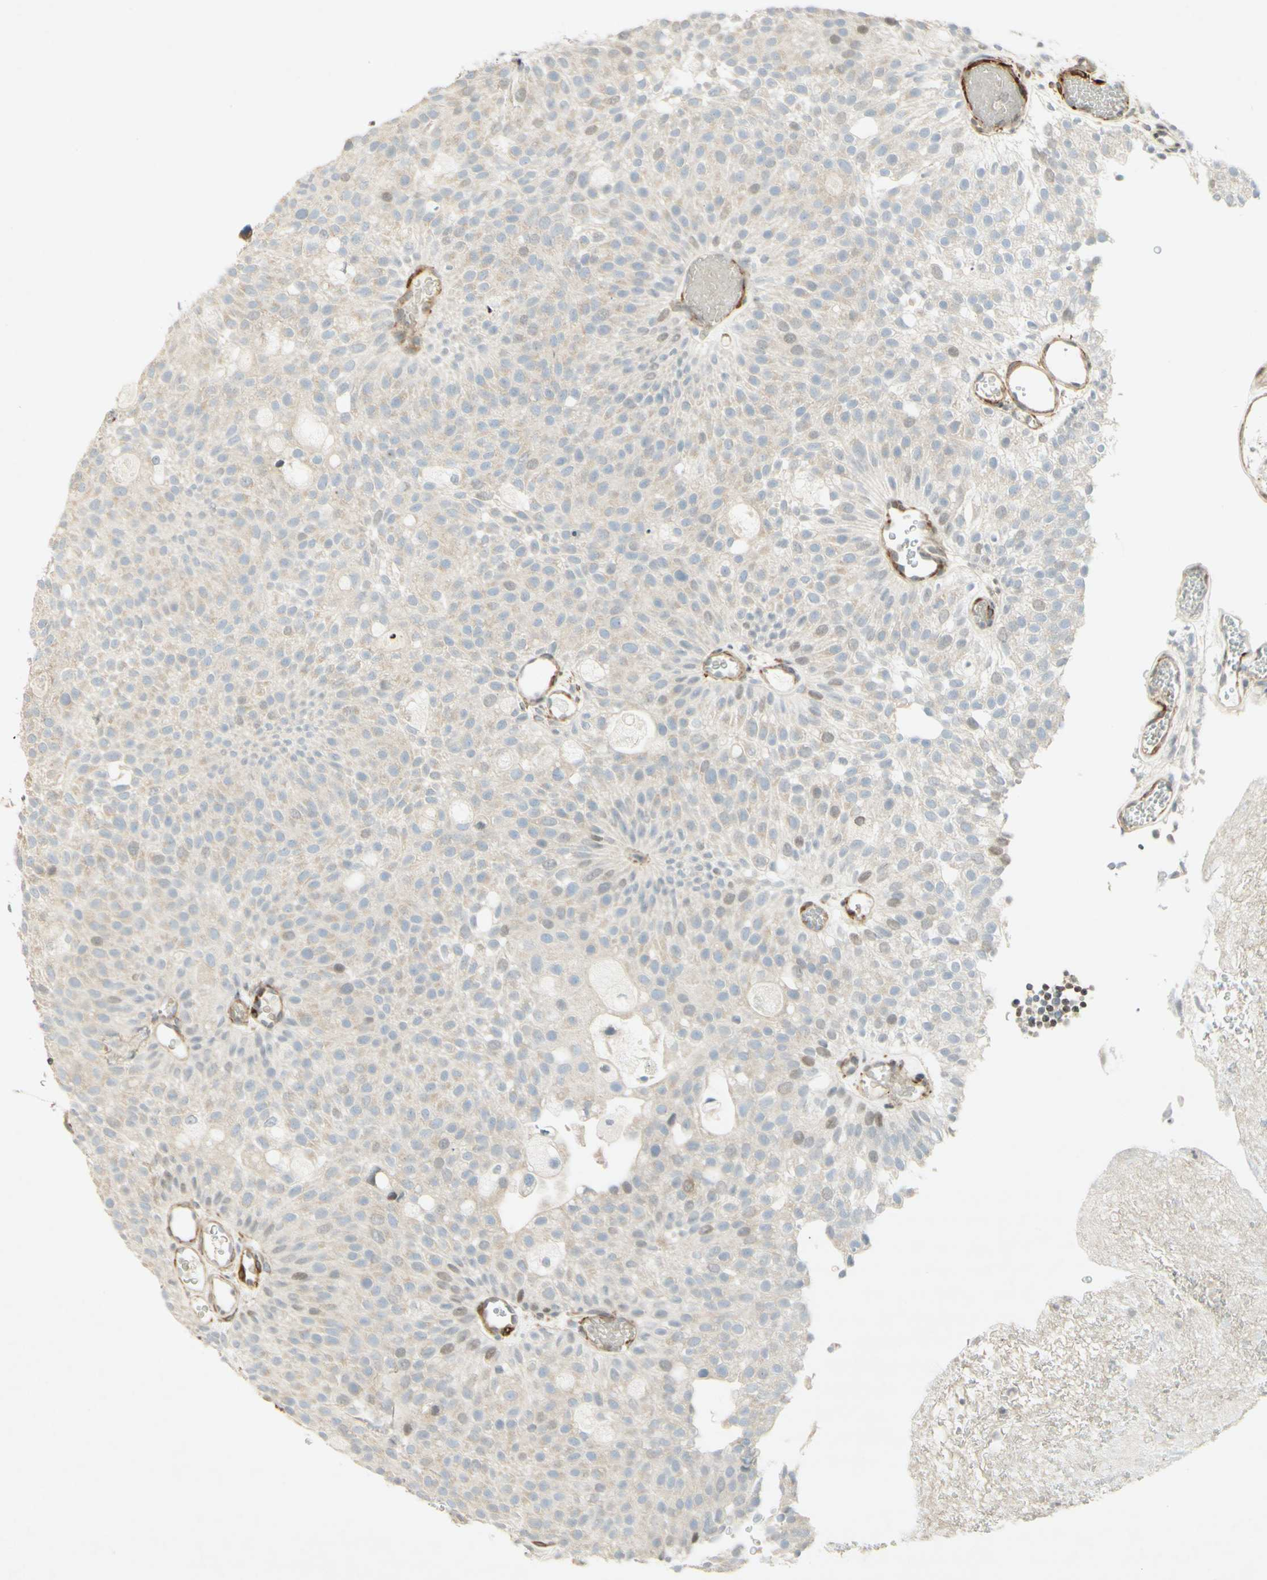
{"staining": {"intensity": "weak", "quantity": "25%-75%", "location": "cytoplasmic/membranous"}, "tissue": "urothelial cancer", "cell_type": "Tumor cells", "image_type": "cancer", "snomed": [{"axis": "morphology", "description": "Urothelial carcinoma, Low grade"}, {"axis": "topography", "description": "Urinary bladder"}], "caption": "Urothelial cancer stained for a protein exhibits weak cytoplasmic/membranous positivity in tumor cells.", "gene": "MAP1B", "patient": {"sex": "male", "age": 78}}